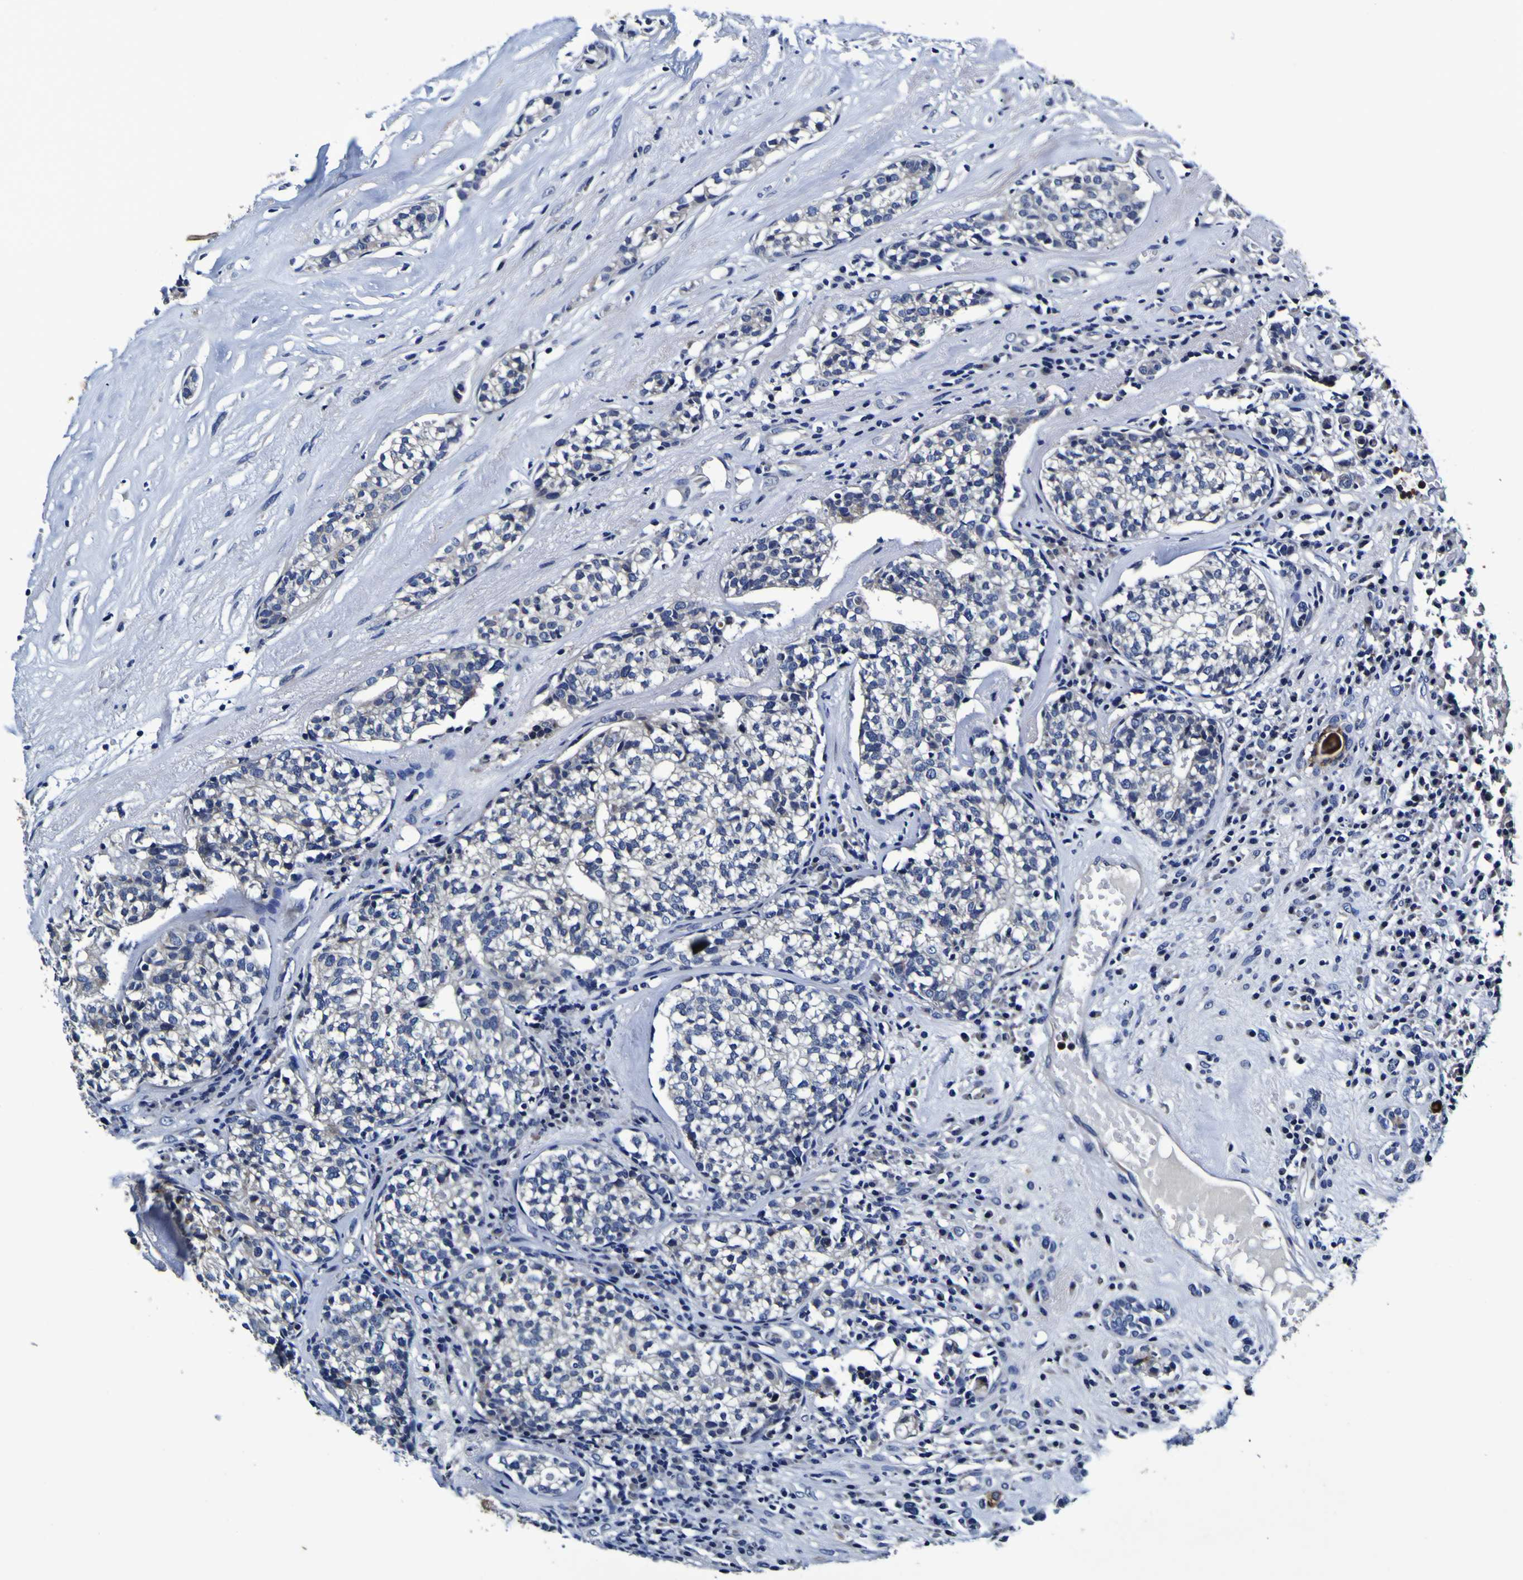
{"staining": {"intensity": "negative", "quantity": "none", "location": "none"}, "tissue": "head and neck cancer", "cell_type": "Tumor cells", "image_type": "cancer", "snomed": [{"axis": "morphology", "description": "Adenocarcinoma, NOS"}, {"axis": "topography", "description": "Salivary gland"}, {"axis": "topography", "description": "Head-Neck"}], "caption": "Protein analysis of adenocarcinoma (head and neck) demonstrates no significant expression in tumor cells.", "gene": "PANK4", "patient": {"sex": "female", "age": 65}}